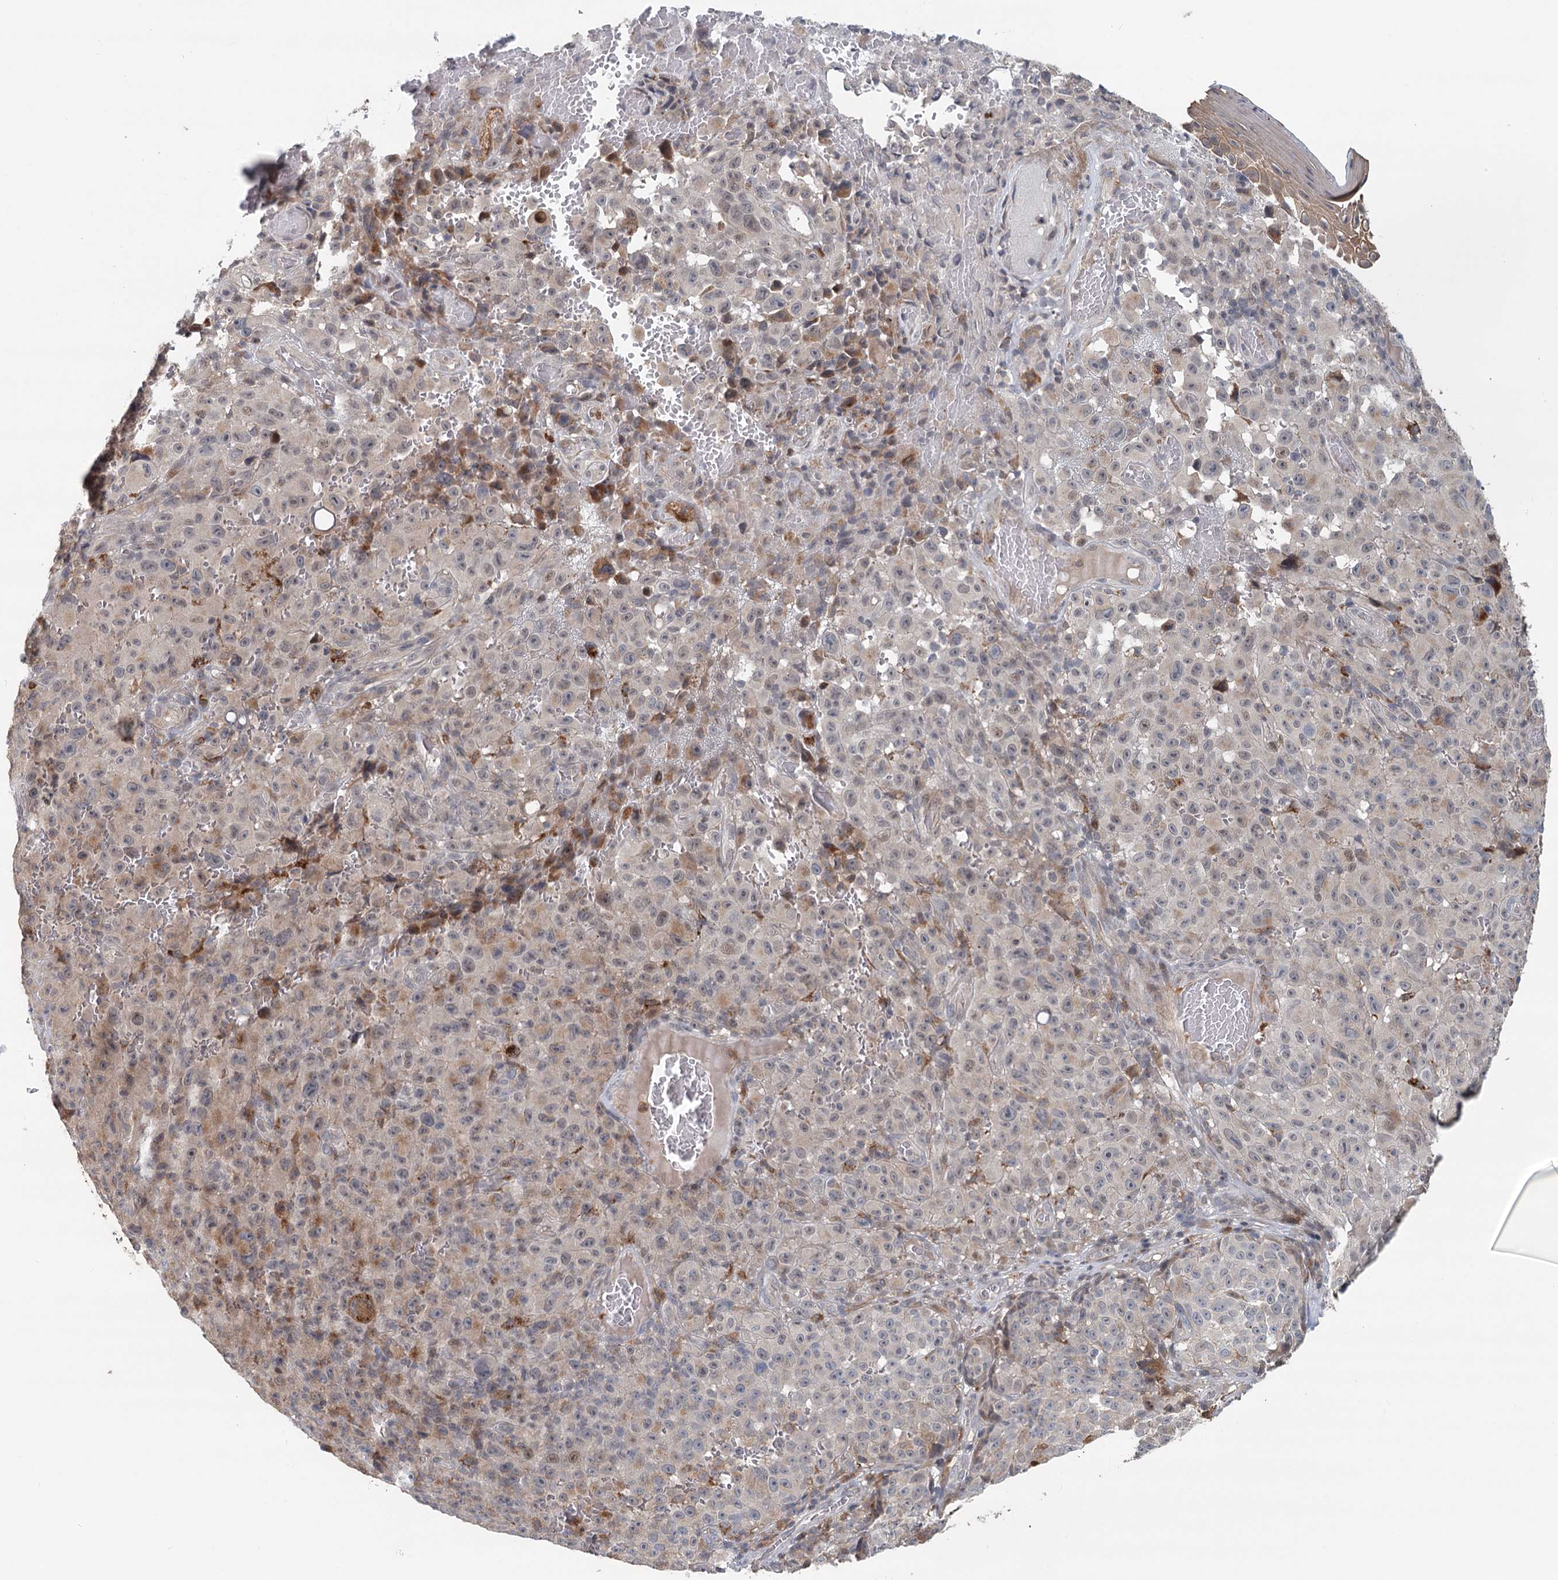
{"staining": {"intensity": "moderate", "quantity": "<25%", "location": "cytoplasmic/membranous"}, "tissue": "melanoma", "cell_type": "Tumor cells", "image_type": "cancer", "snomed": [{"axis": "morphology", "description": "Malignant melanoma, NOS"}, {"axis": "topography", "description": "Skin"}], "caption": "Malignant melanoma stained with immunohistochemistry demonstrates moderate cytoplasmic/membranous expression in approximately <25% of tumor cells.", "gene": "RNF111", "patient": {"sex": "female", "age": 82}}